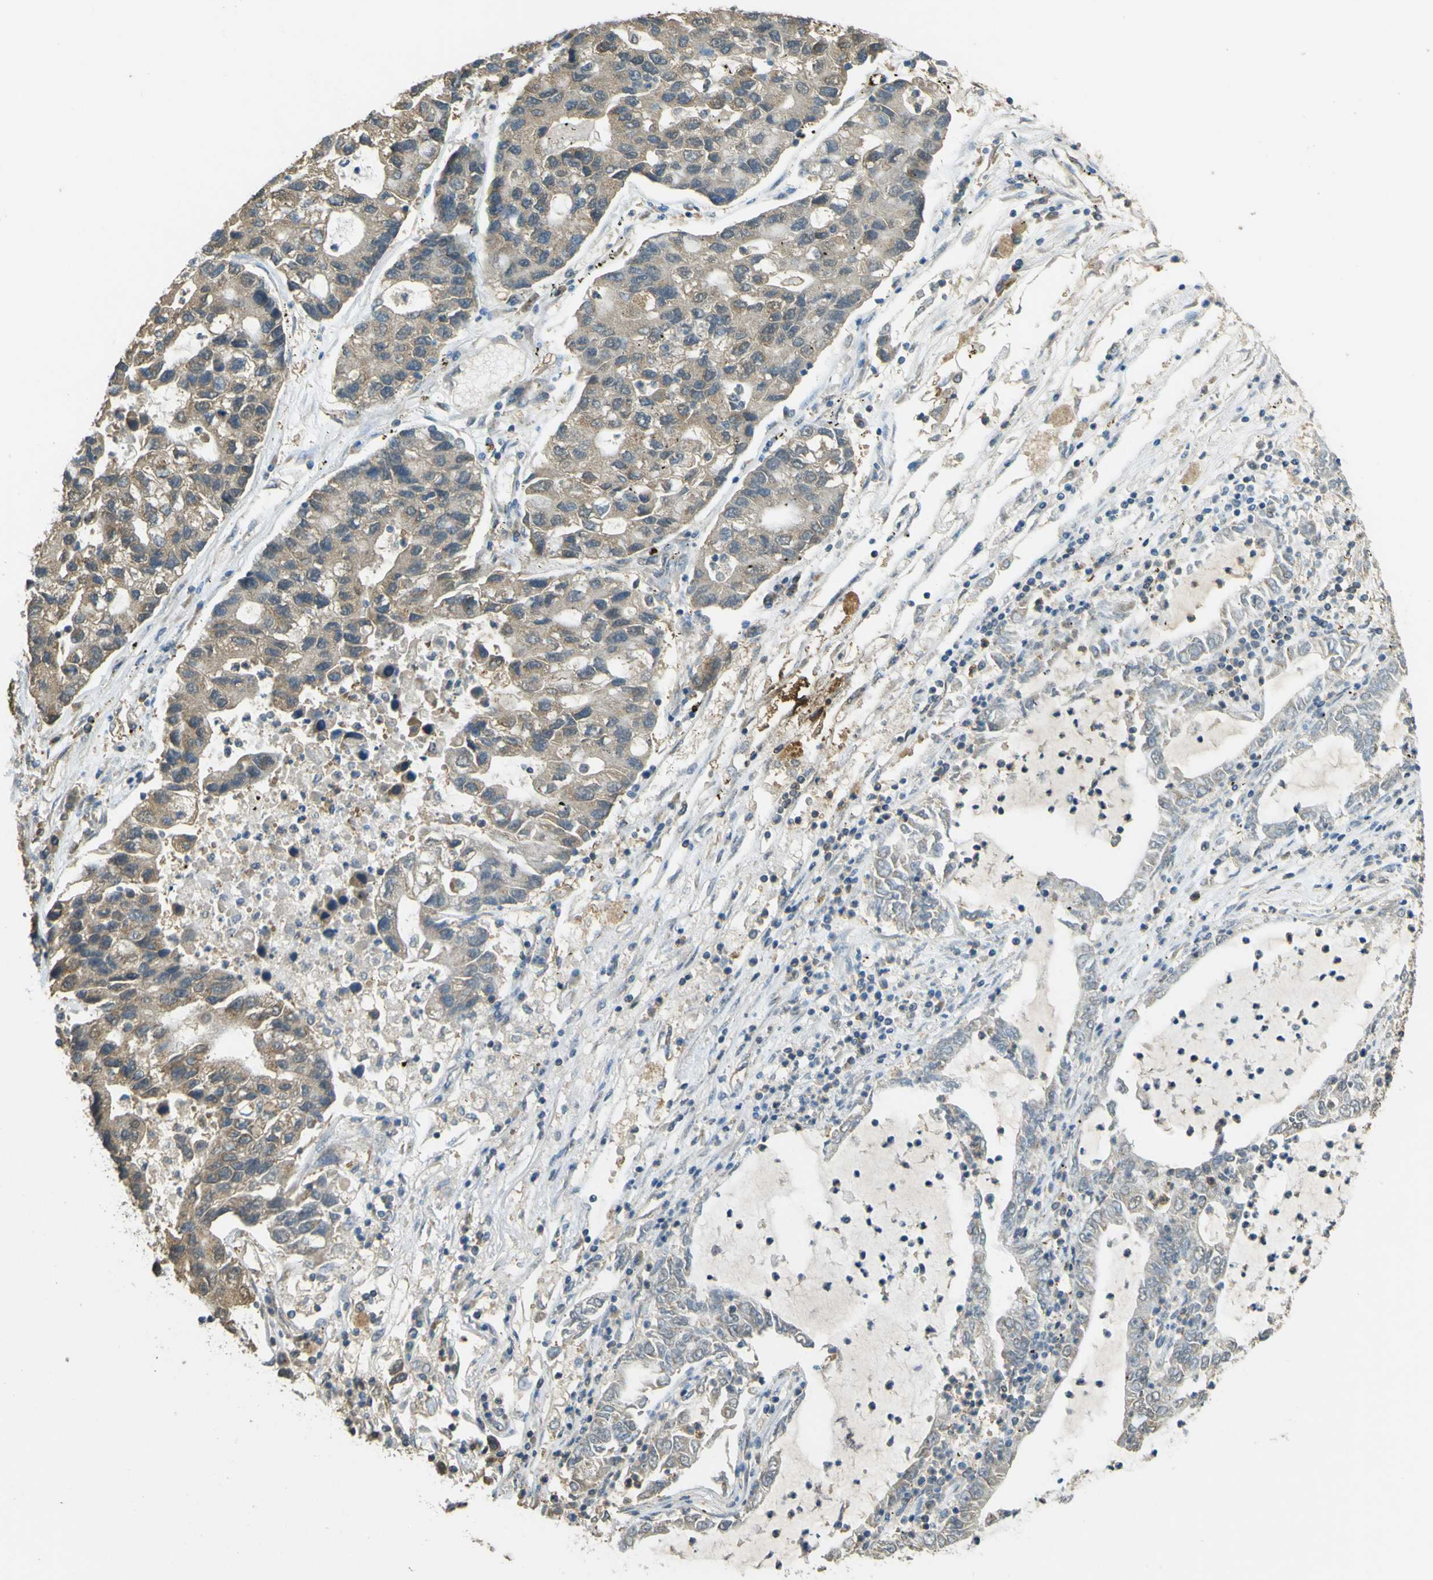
{"staining": {"intensity": "weak", "quantity": ">75%", "location": "cytoplasmic/membranous"}, "tissue": "lung cancer", "cell_type": "Tumor cells", "image_type": "cancer", "snomed": [{"axis": "morphology", "description": "Adenocarcinoma, NOS"}, {"axis": "topography", "description": "Lung"}], "caption": "Immunohistochemical staining of human lung adenocarcinoma demonstrates low levels of weak cytoplasmic/membranous protein staining in about >75% of tumor cells.", "gene": "GOLGA1", "patient": {"sex": "female", "age": 51}}